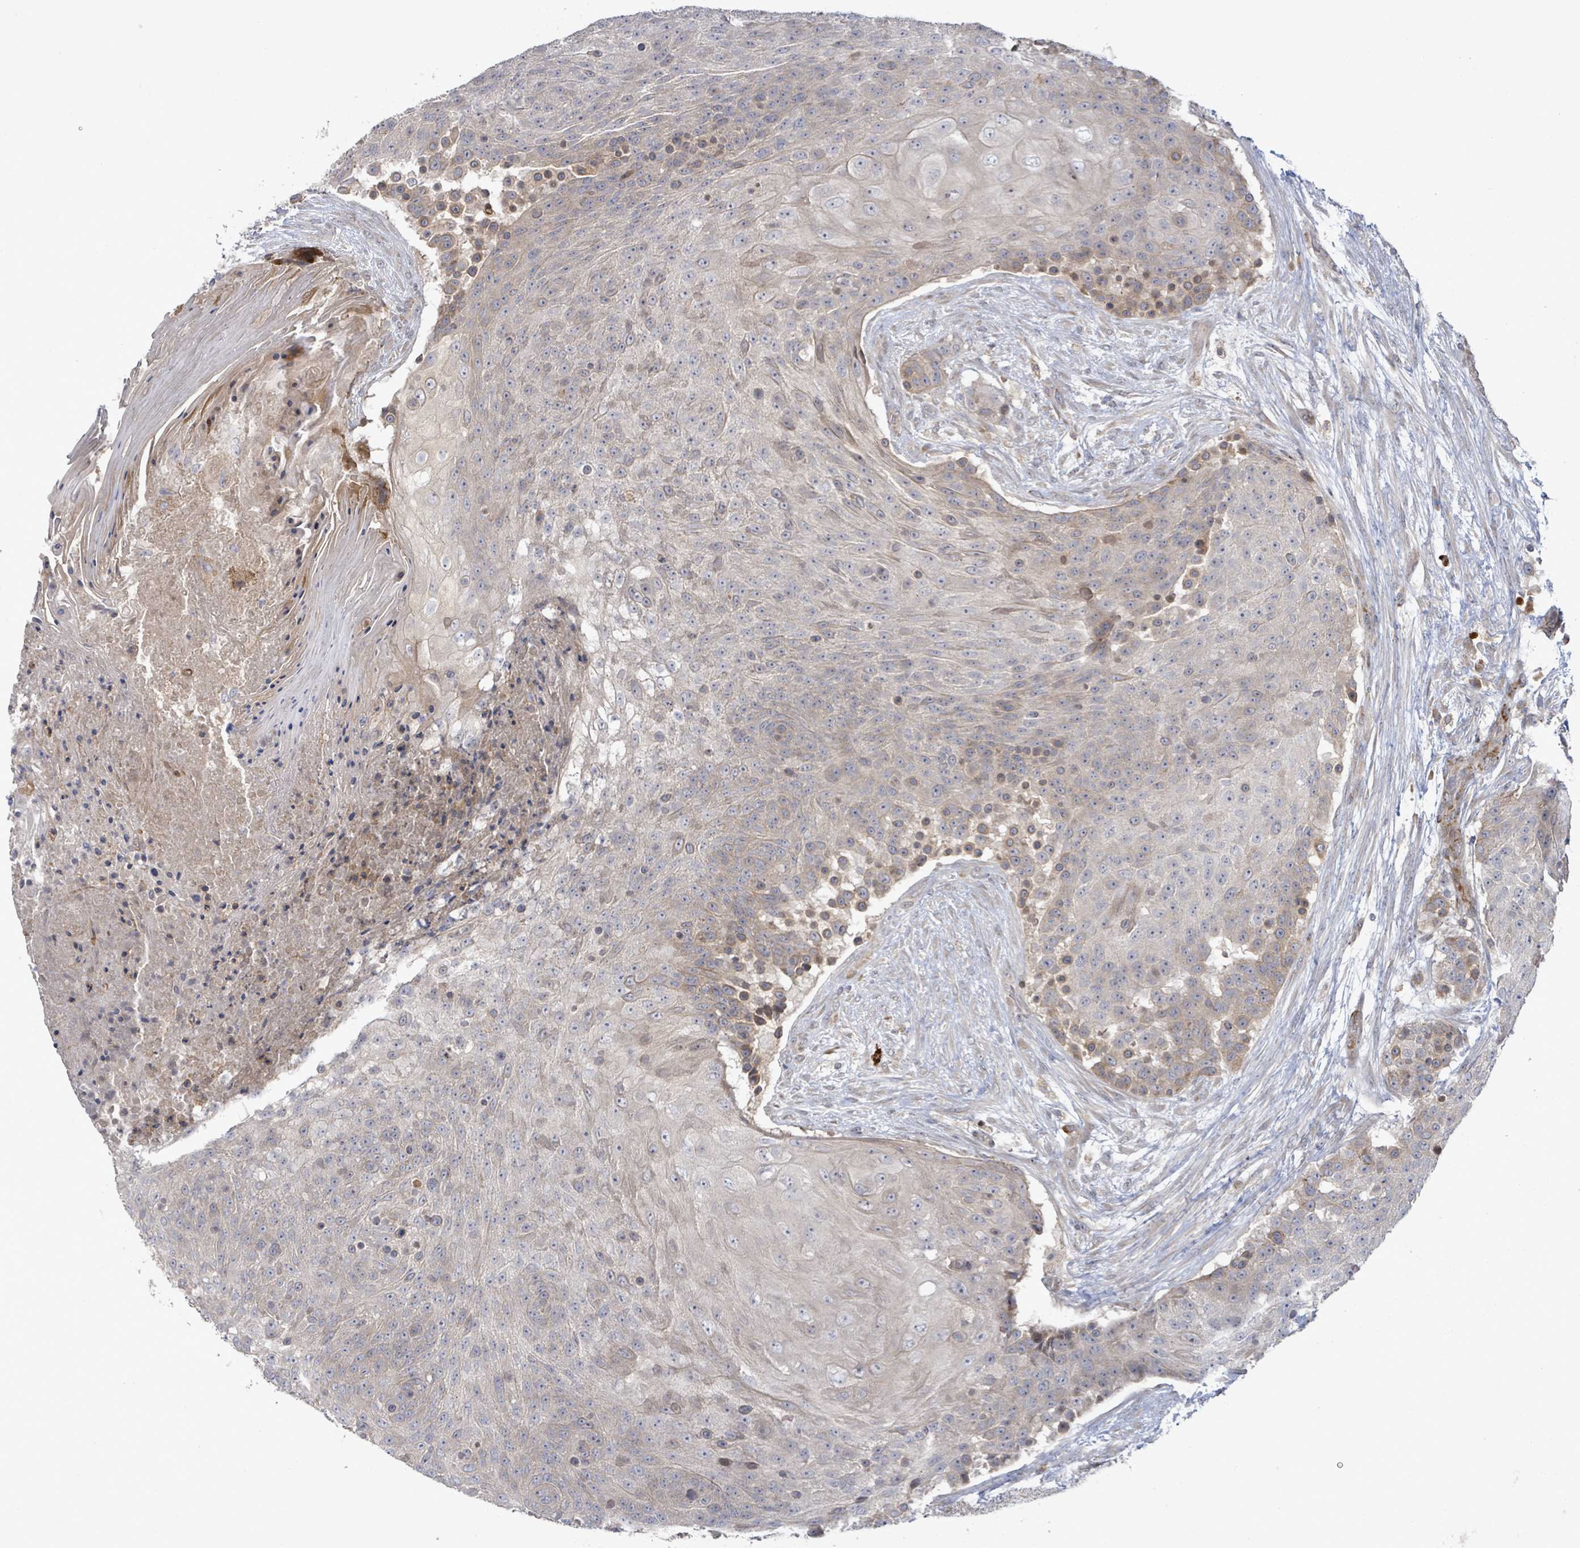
{"staining": {"intensity": "negative", "quantity": "none", "location": "none"}, "tissue": "urothelial cancer", "cell_type": "Tumor cells", "image_type": "cancer", "snomed": [{"axis": "morphology", "description": "Urothelial carcinoma, High grade"}, {"axis": "topography", "description": "Urinary bladder"}], "caption": "Immunohistochemical staining of human urothelial carcinoma (high-grade) shows no significant expression in tumor cells. (Stains: DAB immunohistochemistry with hematoxylin counter stain, Microscopy: brightfield microscopy at high magnification).", "gene": "SLIT3", "patient": {"sex": "female", "age": 63}}